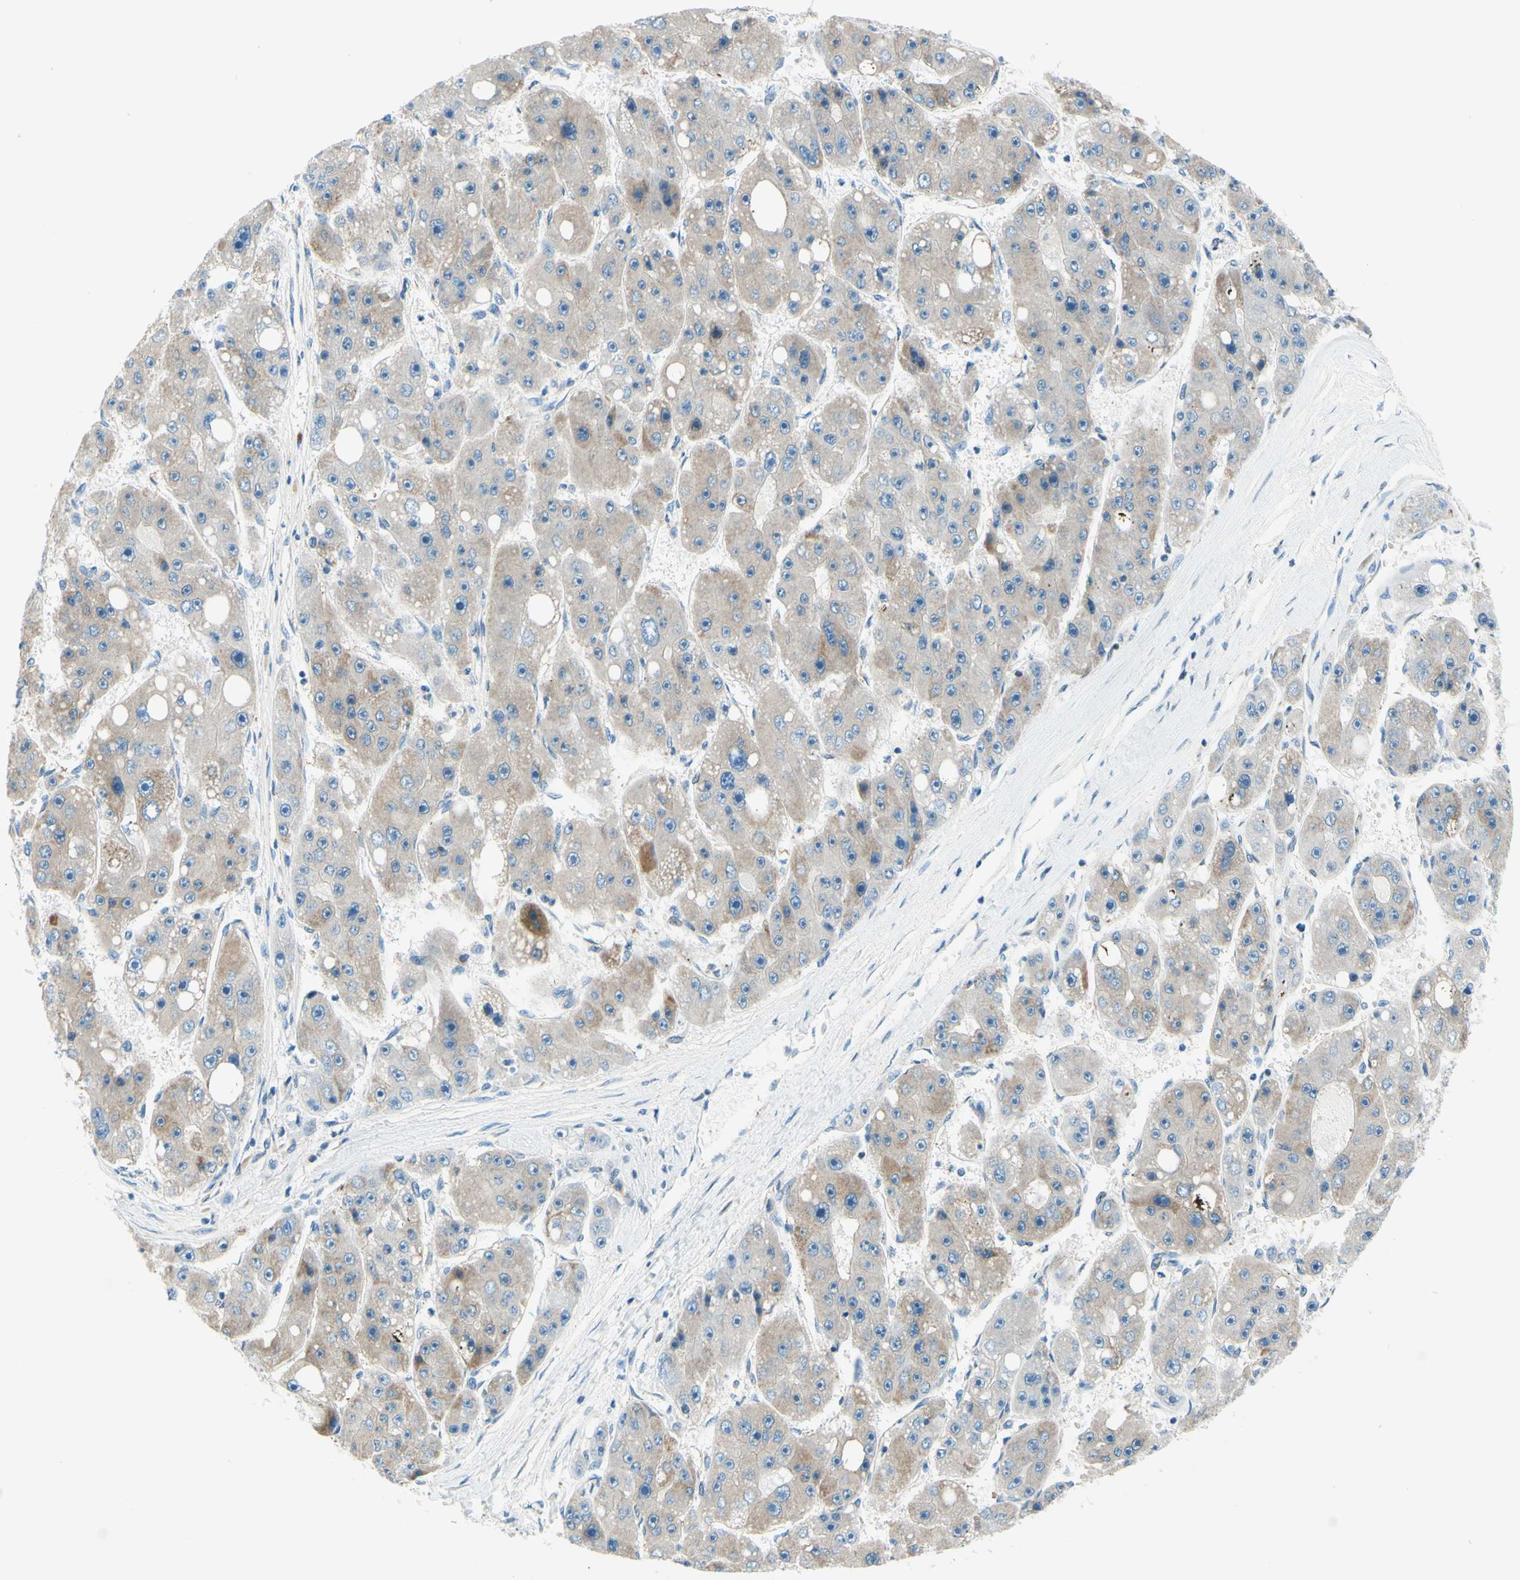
{"staining": {"intensity": "weak", "quantity": ">75%", "location": "cytoplasmic/membranous"}, "tissue": "liver cancer", "cell_type": "Tumor cells", "image_type": "cancer", "snomed": [{"axis": "morphology", "description": "Carcinoma, Hepatocellular, NOS"}, {"axis": "topography", "description": "Liver"}], "caption": "Weak cytoplasmic/membranous protein staining is seen in approximately >75% of tumor cells in liver hepatocellular carcinoma. The staining was performed using DAB (3,3'-diaminobenzidine), with brown indicating positive protein expression. Nuclei are stained blue with hematoxylin.", "gene": "CBX7", "patient": {"sex": "female", "age": 61}}